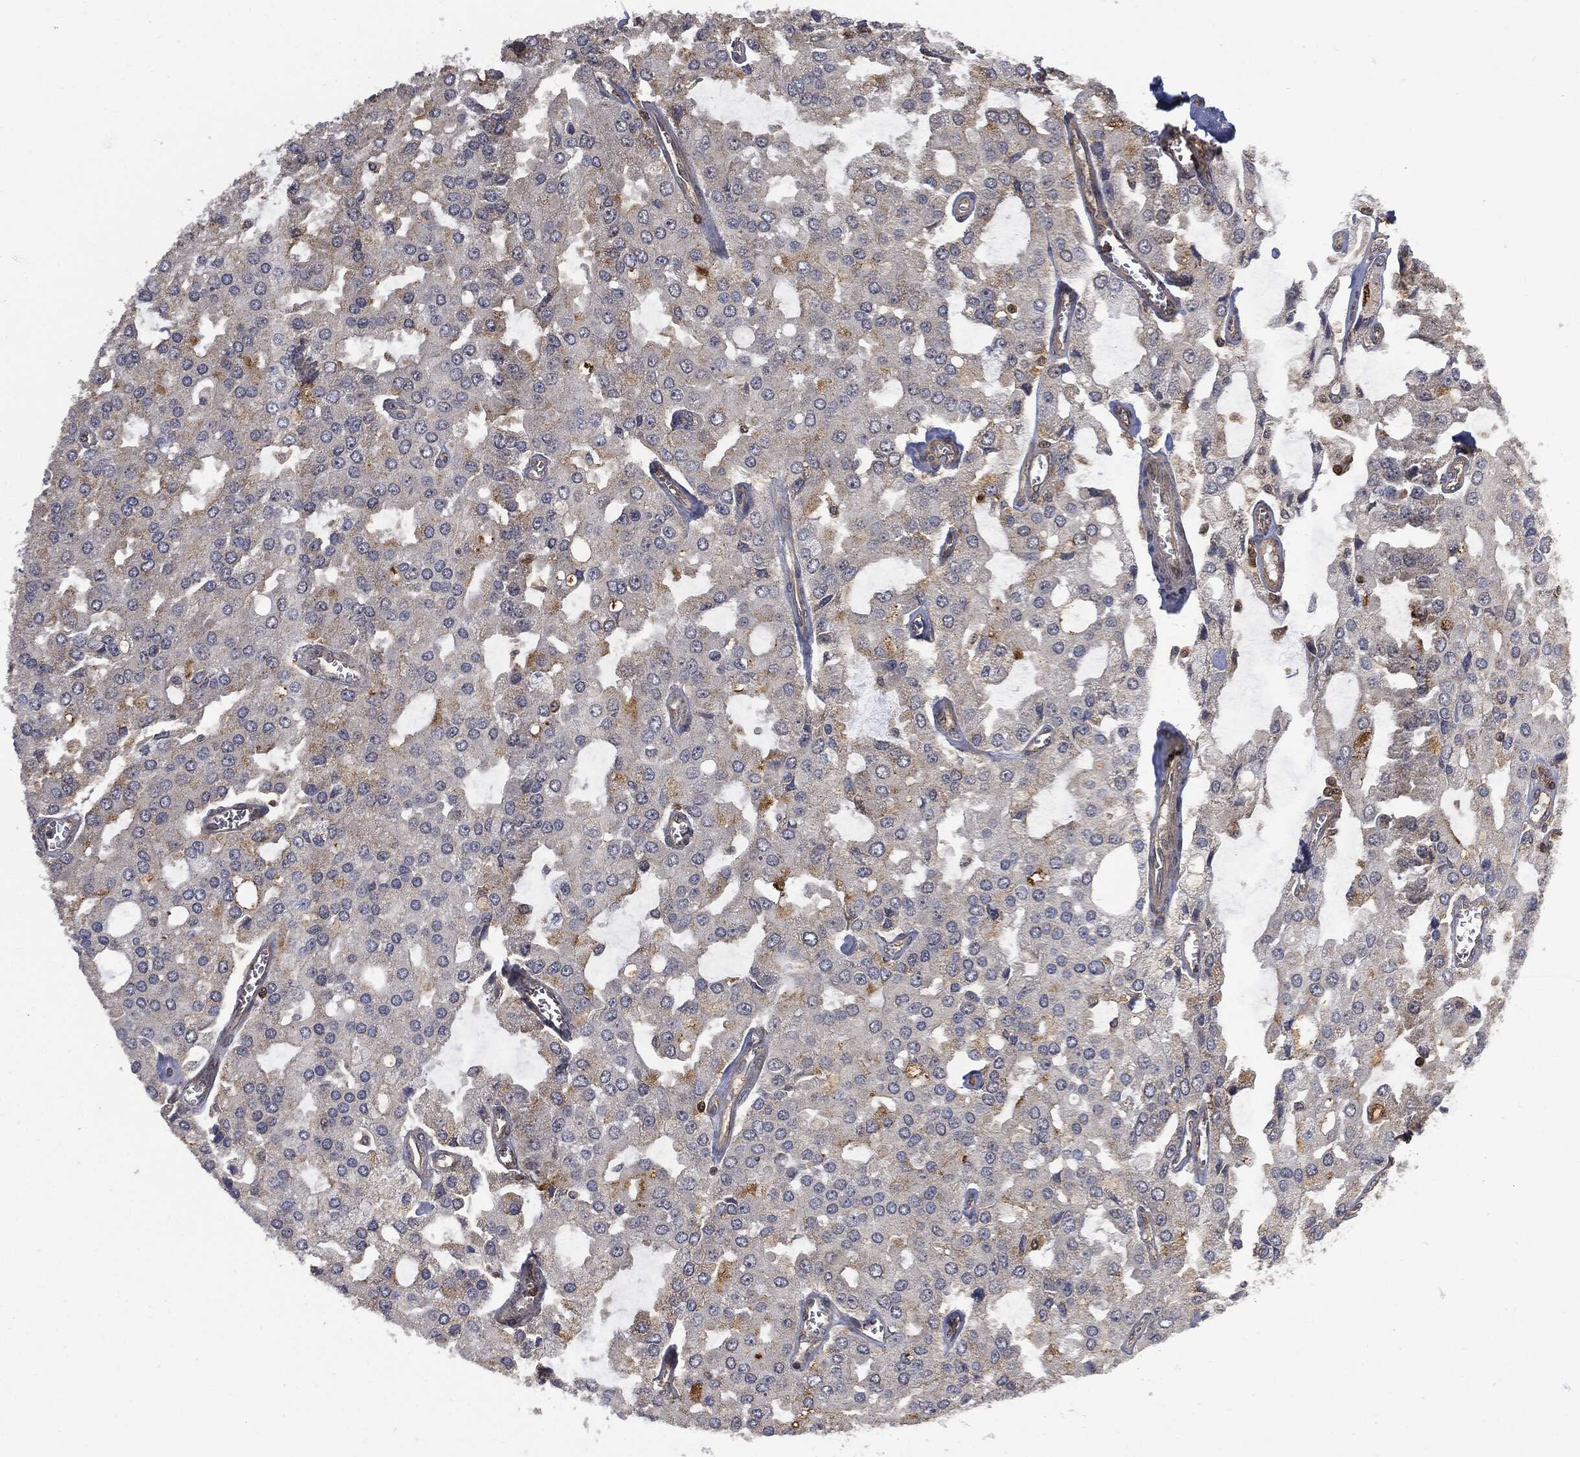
{"staining": {"intensity": "moderate", "quantity": "25%-75%", "location": "cytoplasmic/membranous"}, "tissue": "prostate cancer", "cell_type": "Tumor cells", "image_type": "cancer", "snomed": [{"axis": "morphology", "description": "Adenocarcinoma, NOS"}, {"axis": "topography", "description": "Prostate and seminal vesicle, NOS"}, {"axis": "topography", "description": "Prostate"}], "caption": "This is an image of immunohistochemistry staining of prostate cancer, which shows moderate expression in the cytoplasmic/membranous of tumor cells.", "gene": "PSMB10", "patient": {"sex": "male", "age": 67}}